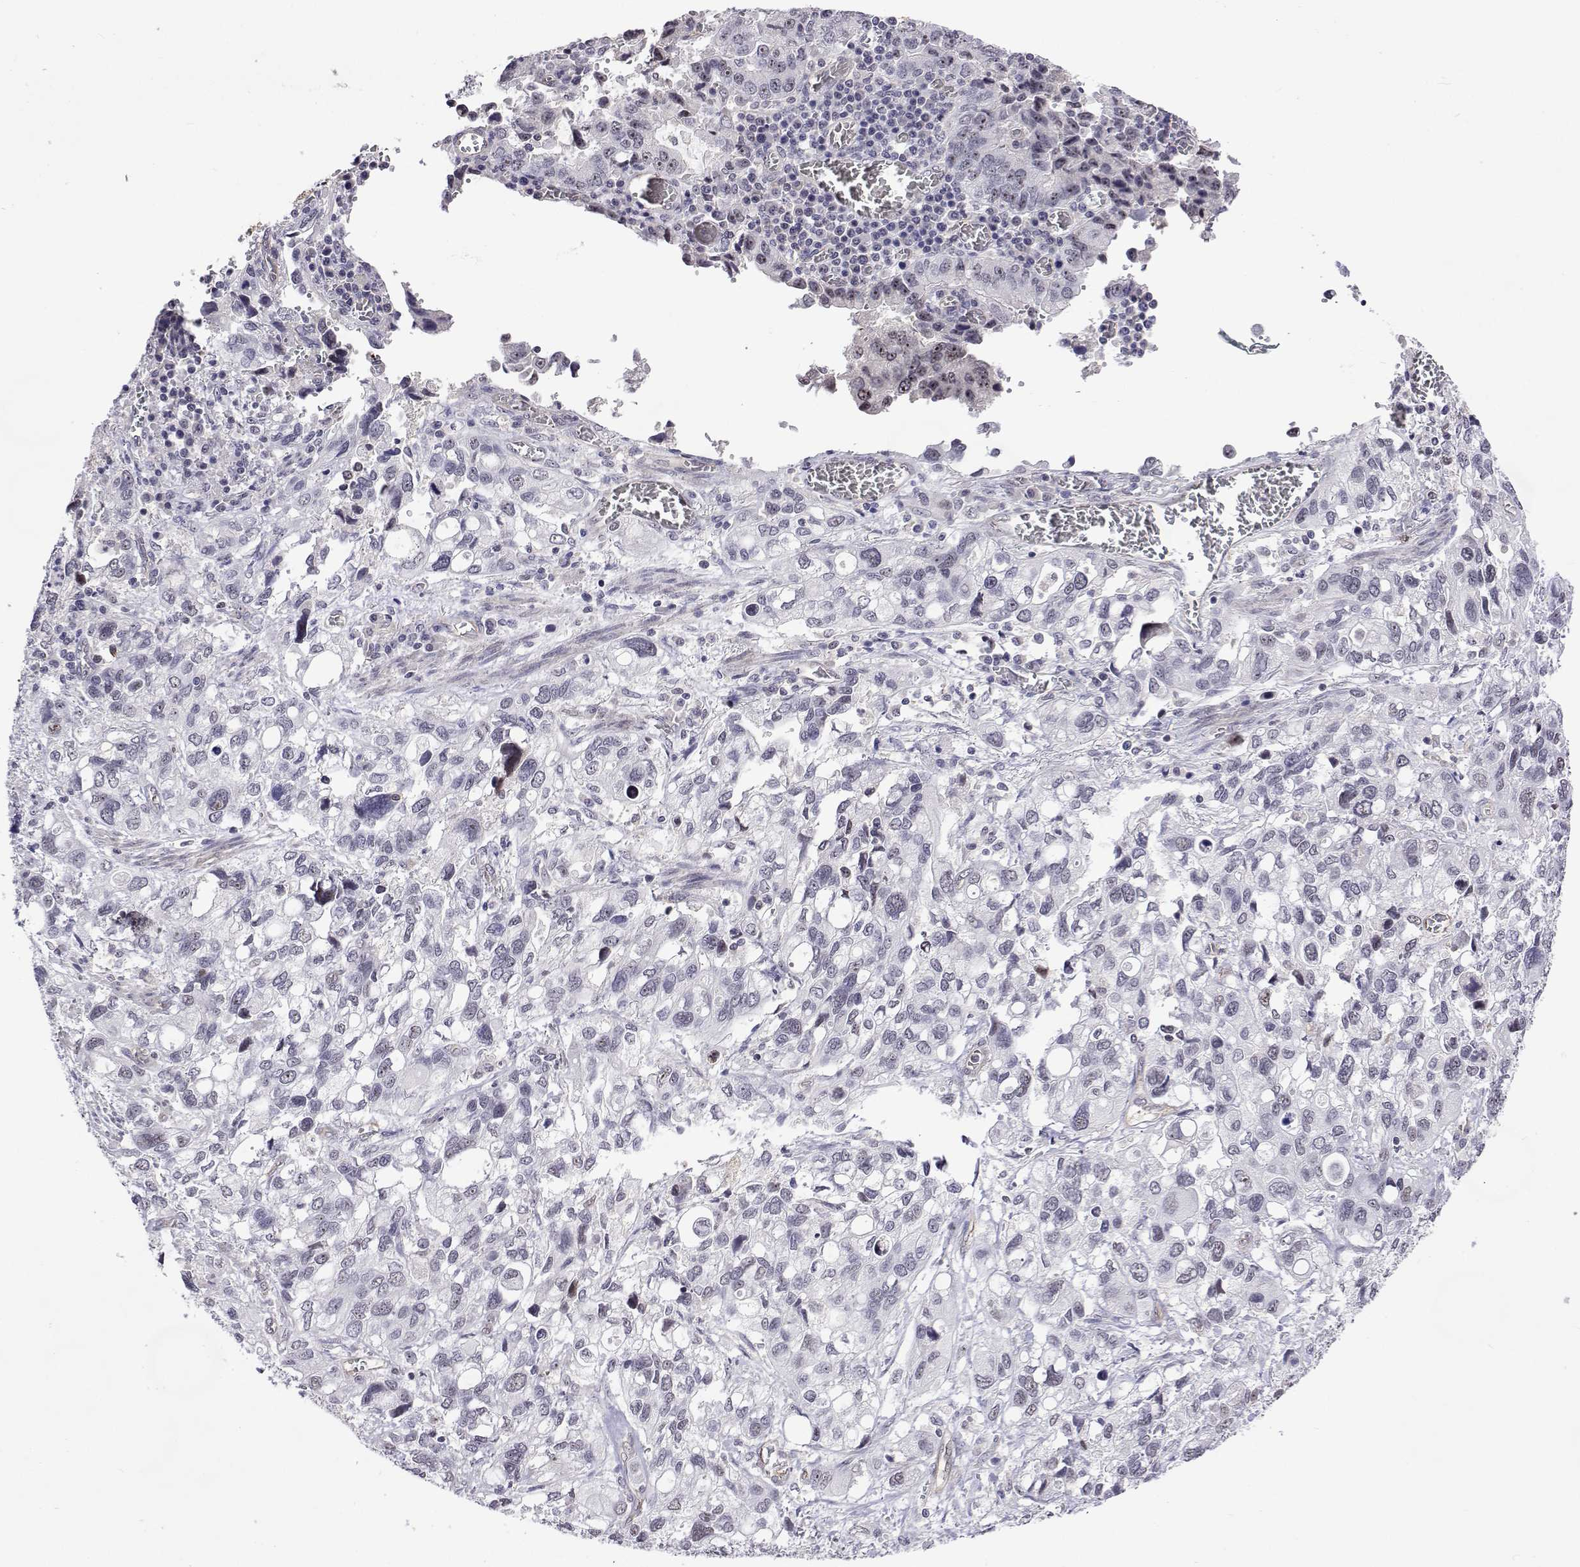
{"staining": {"intensity": "negative", "quantity": "none", "location": "none"}, "tissue": "stomach cancer", "cell_type": "Tumor cells", "image_type": "cancer", "snomed": [{"axis": "morphology", "description": "Adenocarcinoma, NOS"}, {"axis": "topography", "description": "Stomach, upper"}], "caption": "Stomach cancer (adenocarcinoma) stained for a protein using immunohistochemistry (IHC) shows no staining tumor cells.", "gene": "NHP2", "patient": {"sex": "female", "age": 81}}